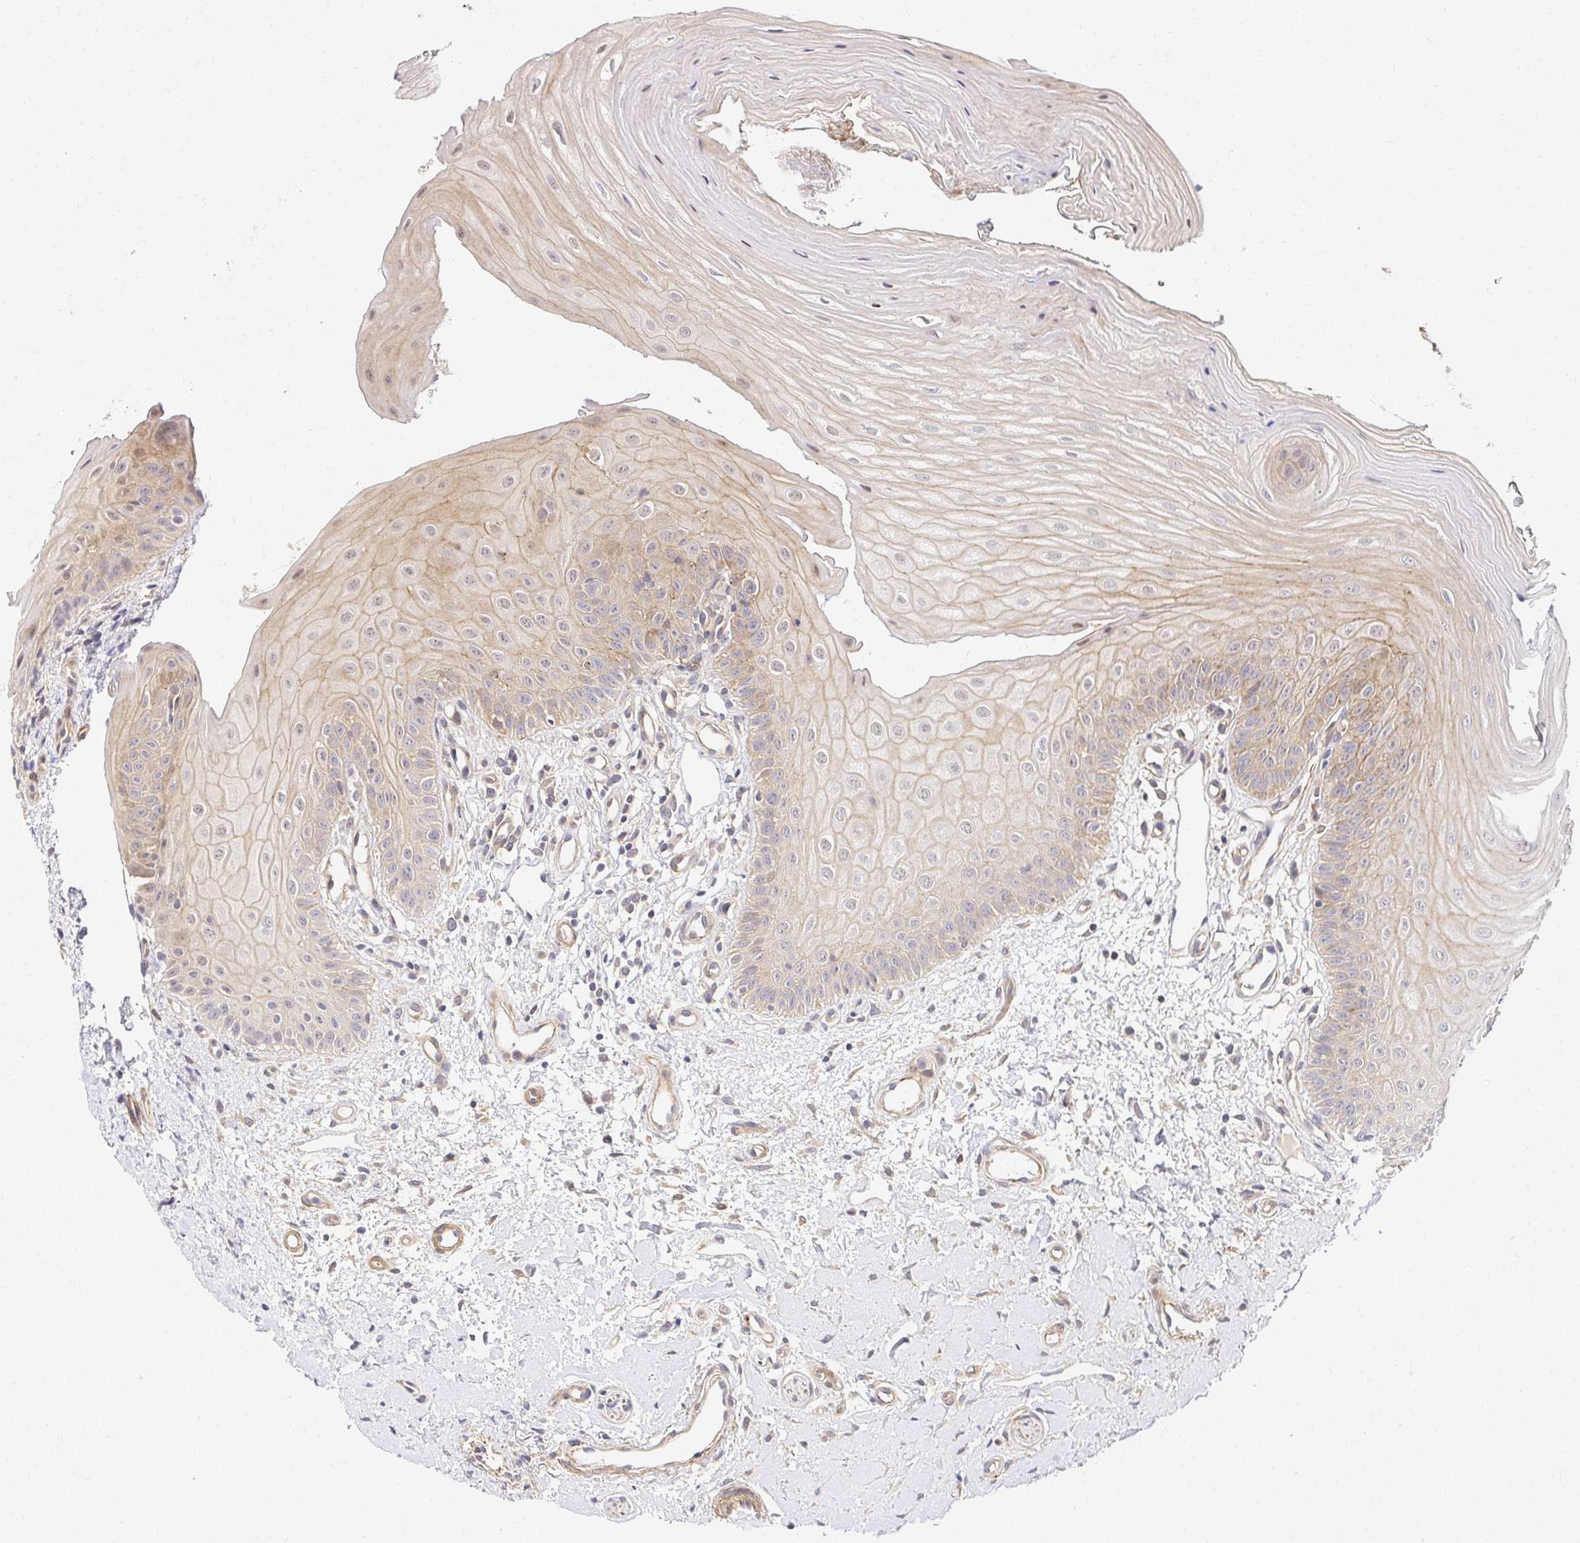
{"staining": {"intensity": "weak", "quantity": "<25%", "location": "cytoplasmic/membranous"}, "tissue": "oral mucosa", "cell_type": "Squamous epithelial cells", "image_type": "normal", "snomed": [{"axis": "morphology", "description": "Normal tissue, NOS"}, {"axis": "topography", "description": "Oral tissue"}], "caption": "Immunohistochemistry micrograph of unremarkable oral mucosa stained for a protein (brown), which reveals no expression in squamous epithelial cells. (DAB immunohistochemistry (IHC), high magnification).", "gene": "PSMA4", "patient": {"sex": "female", "age": 73}}